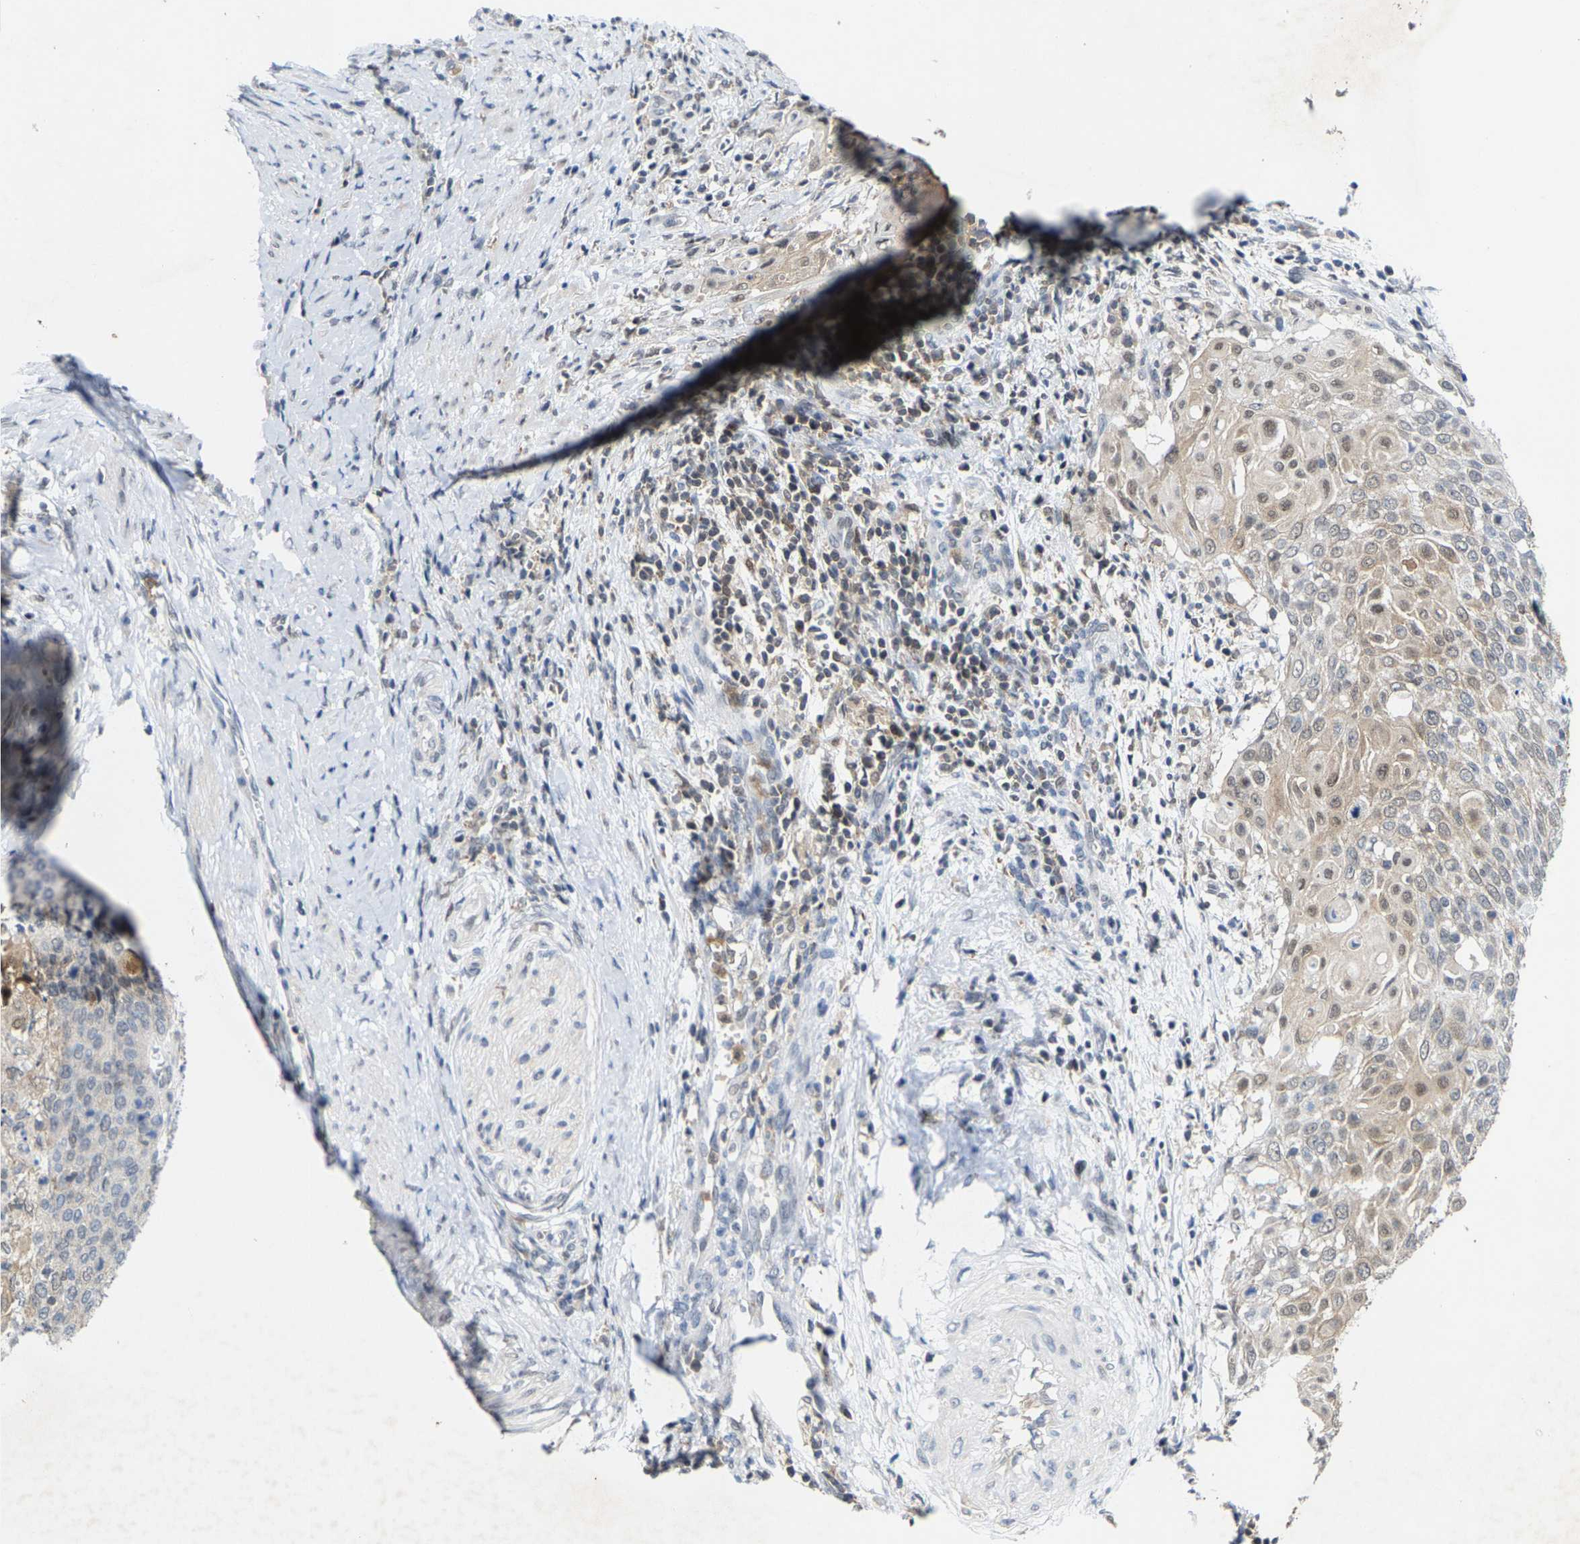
{"staining": {"intensity": "weak", "quantity": "25%-75%", "location": "cytoplasmic/membranous,nuclear"}, "tissue": "cervical cancer", "cell_type": "Tumor cells", "image_type": "cancer", "snomed": [{"axis": "morphology", "description": "Squamous cell carcinoma, NOS"}, {"axis": "topography", "description": "Cervix"}], "caption": "Tumor cells show low levels of weak cytoplasmic/membranous and nuclear positivity in about 25%-75% of cells in cervical cancer (squamous cell carcinoma).", "gene": "FGD3", "patient": {"sex": "female", "age": 39}}